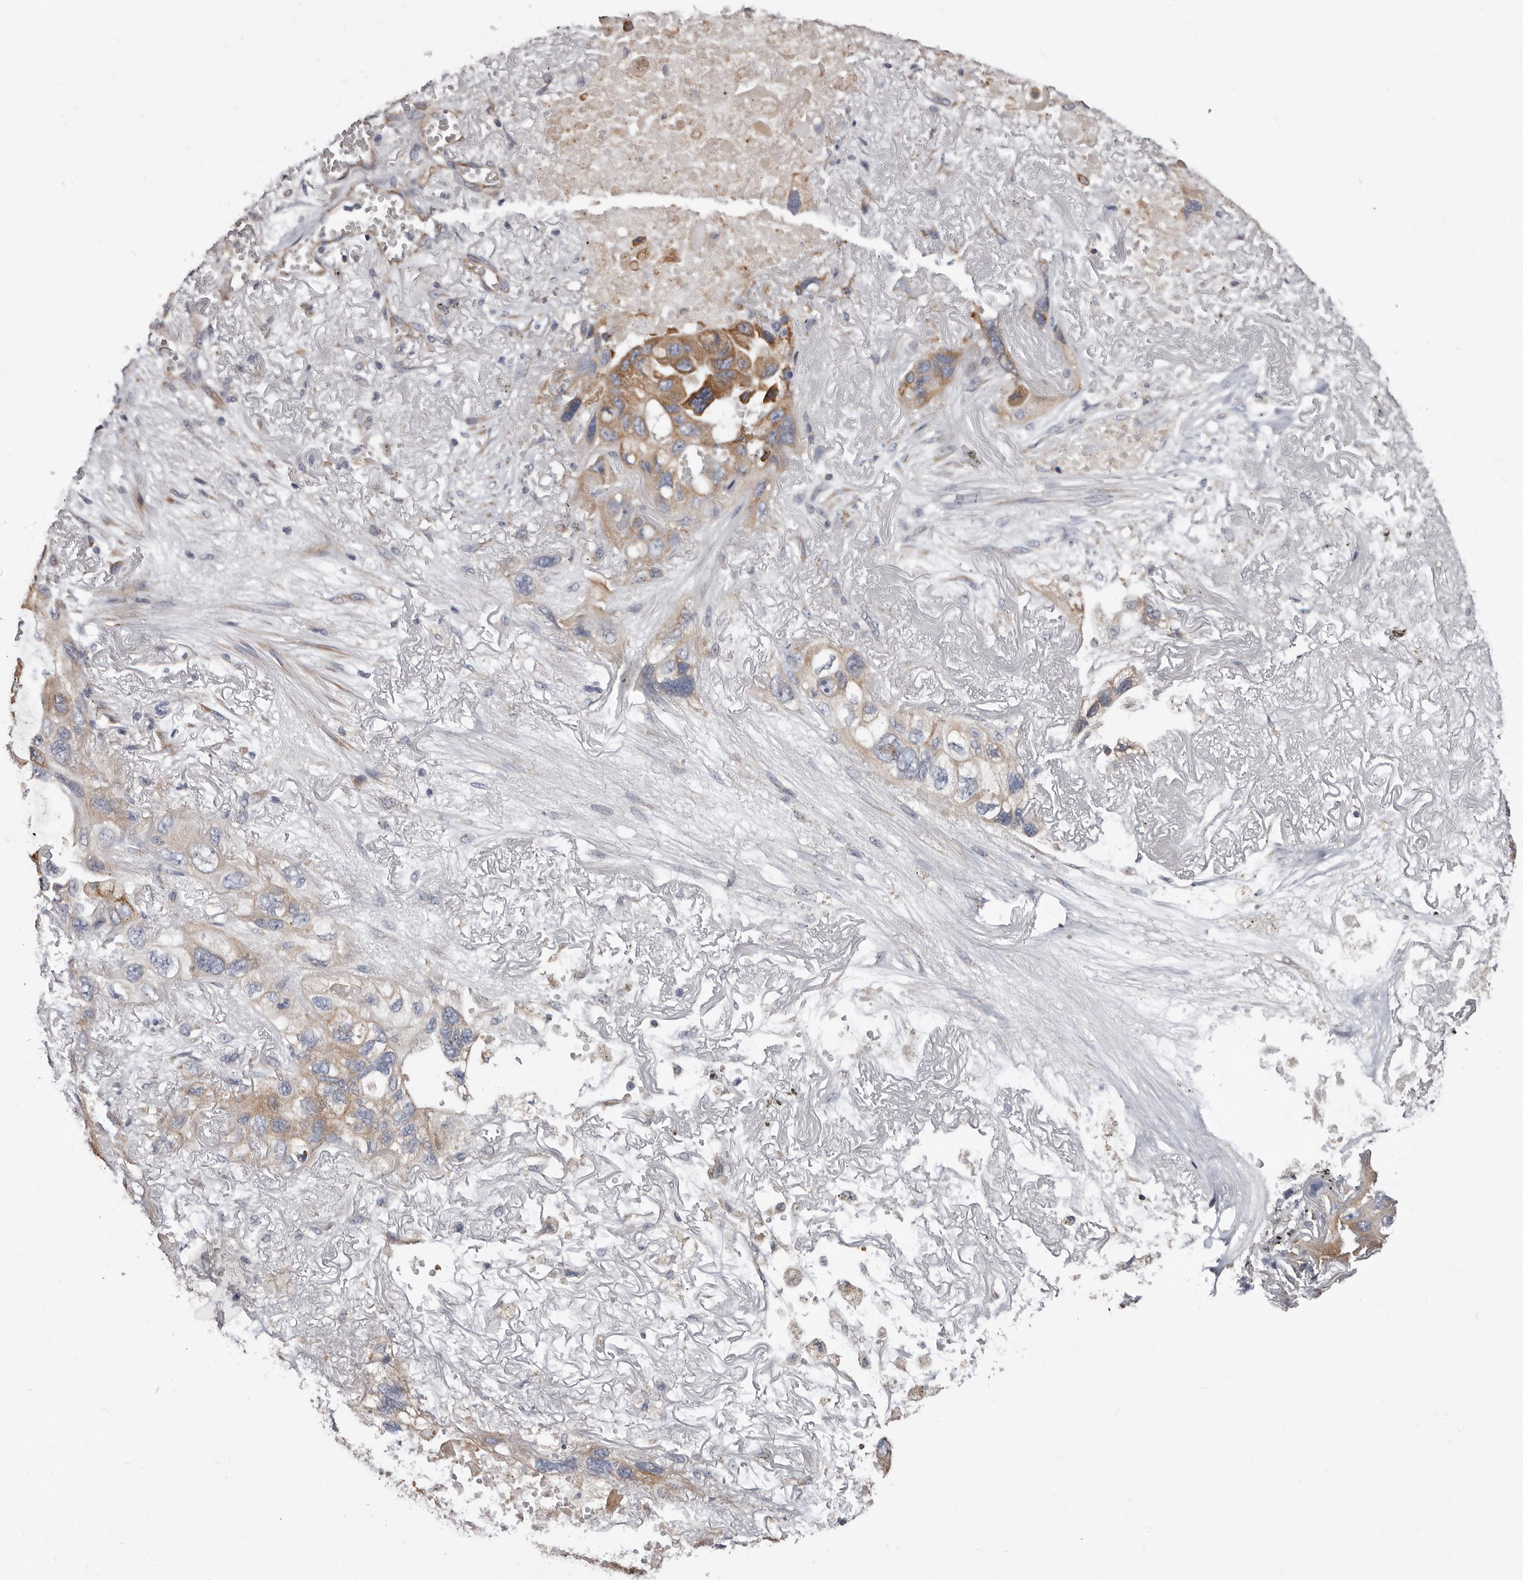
{"staining": {"intensity": "moderate", "quantity": "25%-75%", "location": "cytoplasmic/membranous"}, "tissue": "lung cancer", "cell_type": "Tumor cells", "image_type": "cancer", "snomed": [{"axis": "morphology", "description": "Squamous cell carcinoma, NOS"}, {"axis": "topography", "description": "Lung"}], "caption": "A brown stain highlights moderate cytoplasmic/membranous expression of a protein in lung cancer tumor cells.", "gene": "ASIC5", "patient": {"sex": "female", "age": 73}}